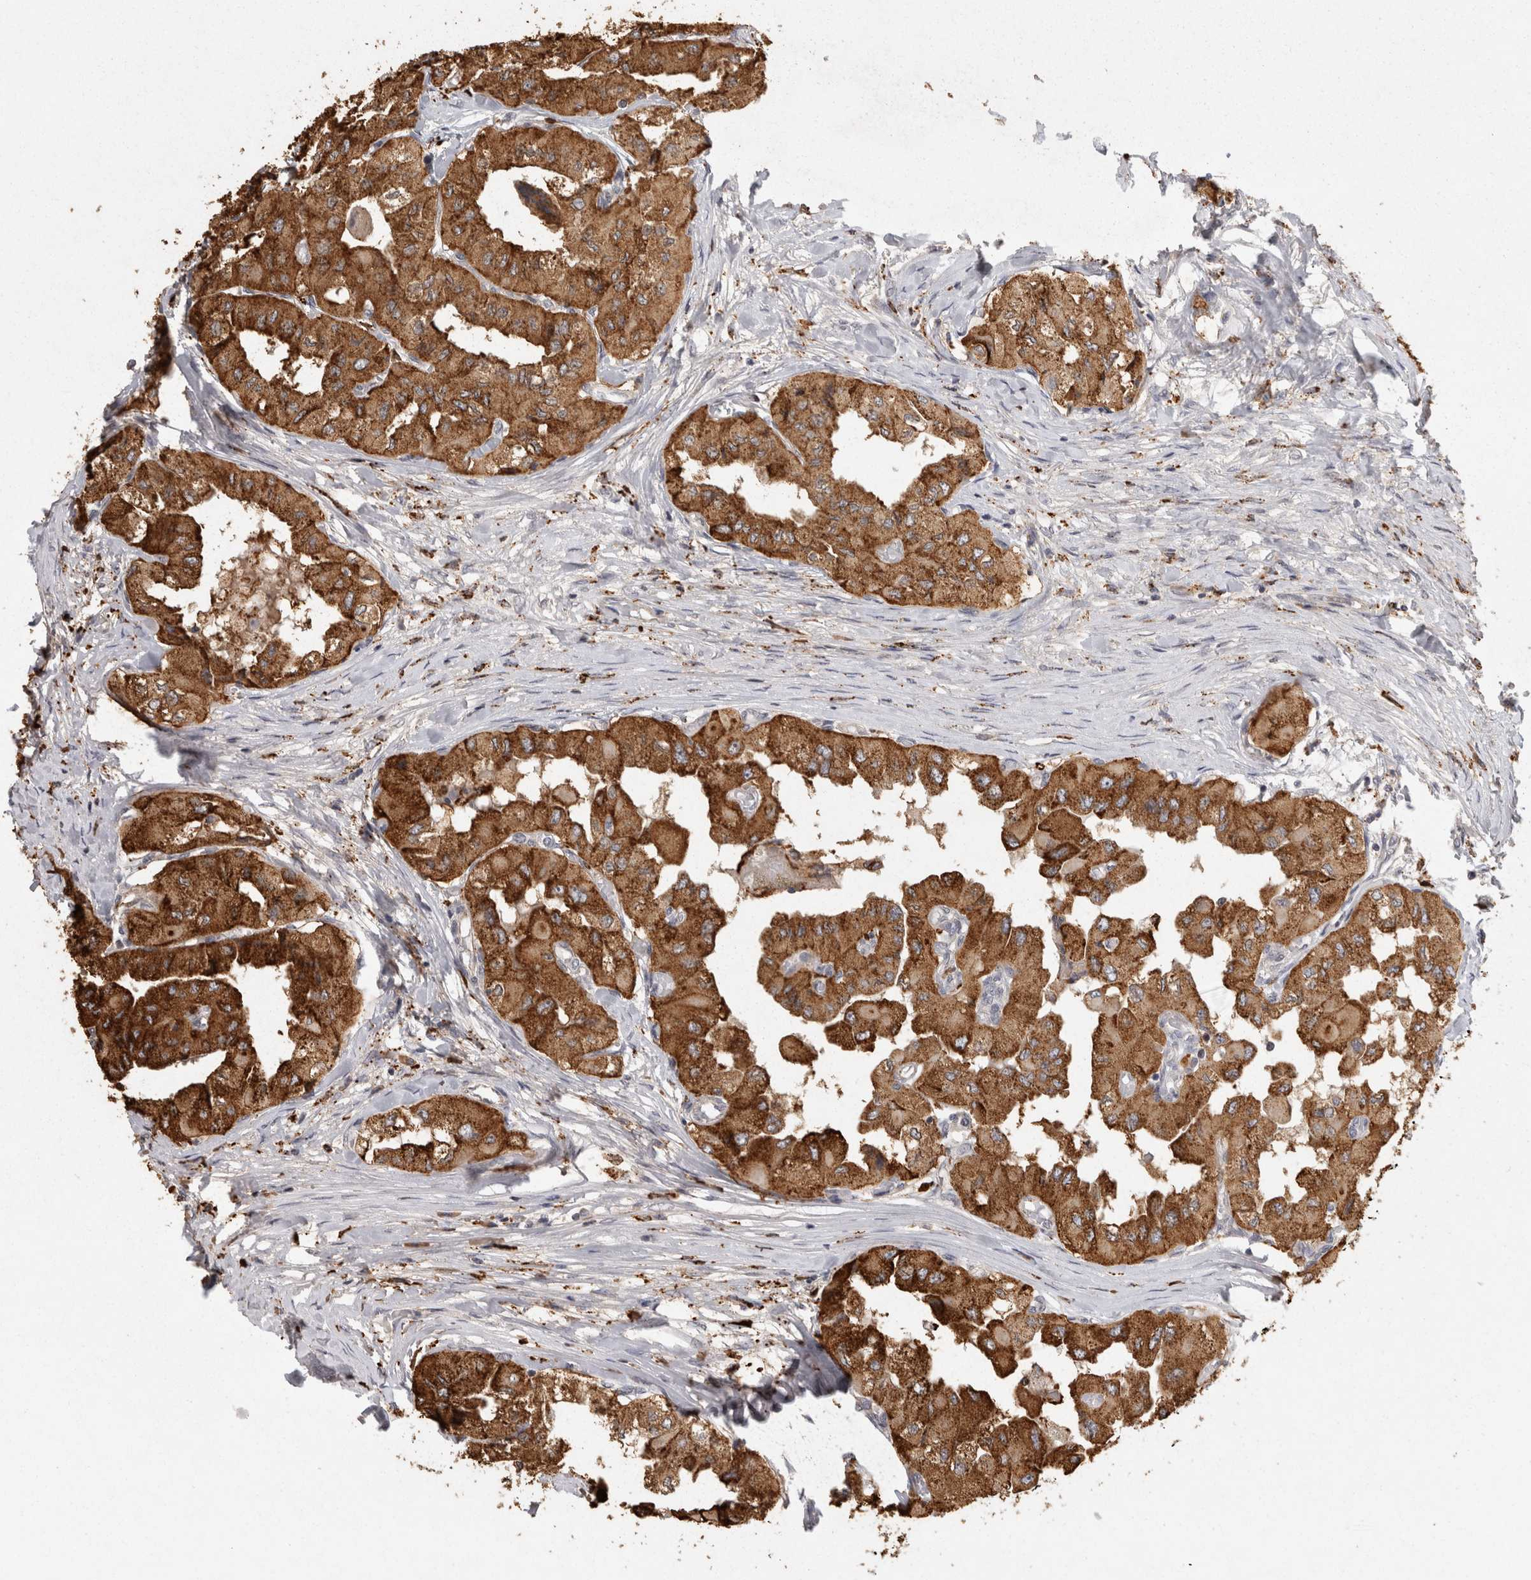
{"staining": {"intensity": "strong", "quantity": ">75%", "location": "cytoplasmic/membranous"}, "tissue": "thyroid cancer", "cell_type": "Tumor cells", "image_type": "cancer", "snomed": [{"axis": "morphology", "description": "Papillary adenocarcinoma, NOS"}, {"axis": "topography", "description": "Thyroid gland"}], "caption": "High-magnification brightfield microscopy of papillary adenocarcinoma (thyroid) stained with DAB (brown) and counterstained with hematoxylin (blue). tumor cells exhibit strong cytoplasmic/membranous staining is present in about>75% of cells.", "gene": "ACAT2", "patient": {"sex": "female", "age": 59}}